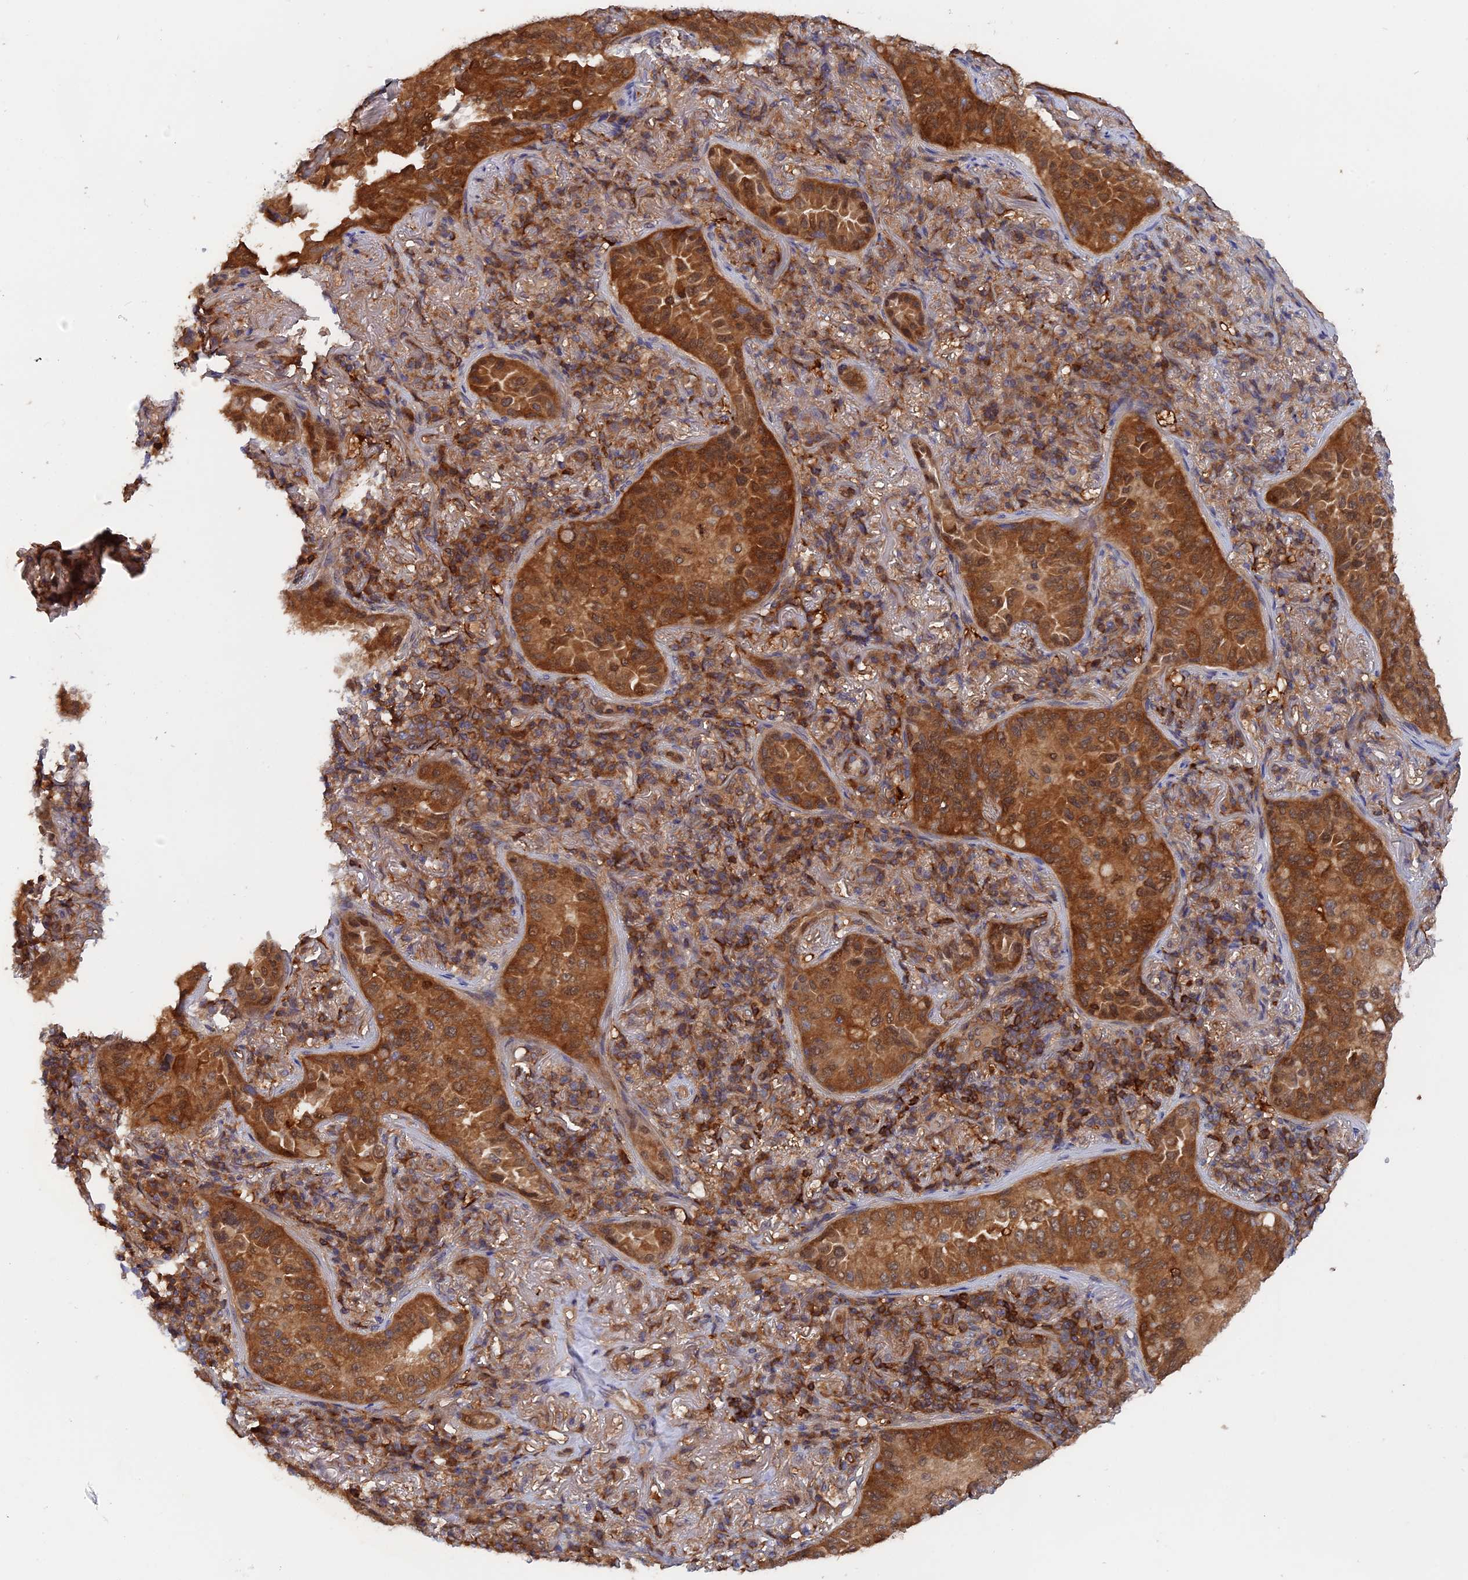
{"staining": {"intensity": "strong", "quantity": ">75%", "location": "cytoplasmic/membranous,nuclear"}, "tissue": "lung cancer", "cell_type": "Tumor cells", "image_type": "cancer", "snomed": [{"axis": "morphology", "description": "Adenocarcinoma, NOS"}, {"axis": "topography", "description": "Lung"}], "caption": "A brown stain shows strong cytoplasmic/membranous and nuclear positivity of a protein in human lung adenocarcinoma tumor cells. Using DAB (brown) and hematoxylin (blue) stains, captured at high magnification using brightfield microscopy.", "gene": "BLVRA", "patient": {"sex": "female", "age": 69}}